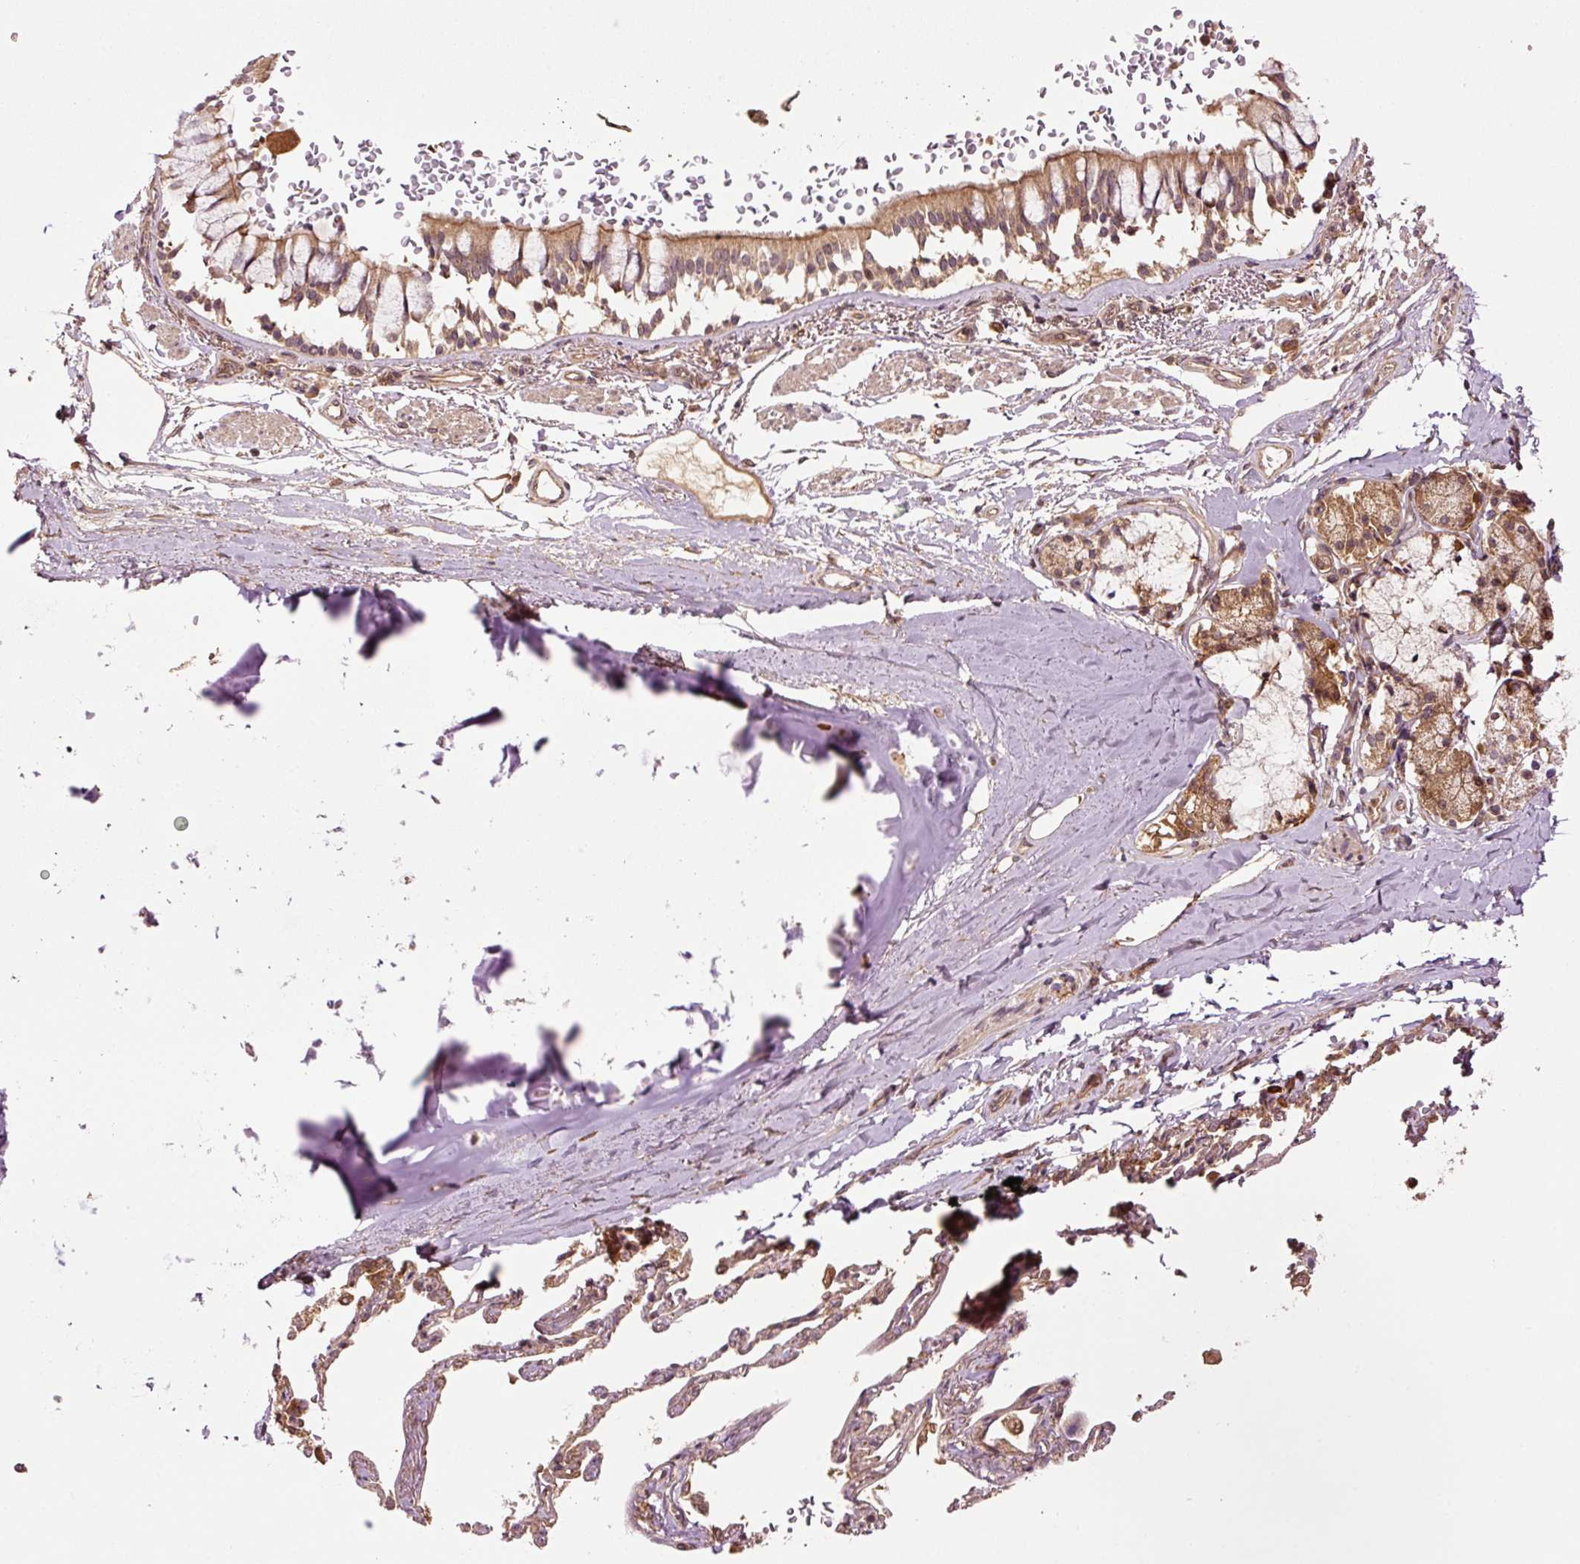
{"staining": {"intensity": "moderate", "quantity": ">75%", "location": "cytoplasmic/membranous"}, "tissue": "bronchus", "cell_type": "Respiratory epithelial cells", "image_type": "normal", "snomed": [{"axis": "morphology", "description": "Normal tissue, NOS"}, {"axis": "topography", "description": "Bronchus"}], "caption": "The micrograph exhibits immunohistochemical staining of normal bronchus. There is moderate cytoplasmic/membranous staining is present in about >75% of respiratory epithelial cells.", "gene": "OXER1", "patient": {"sex": "male", "age": 70}}